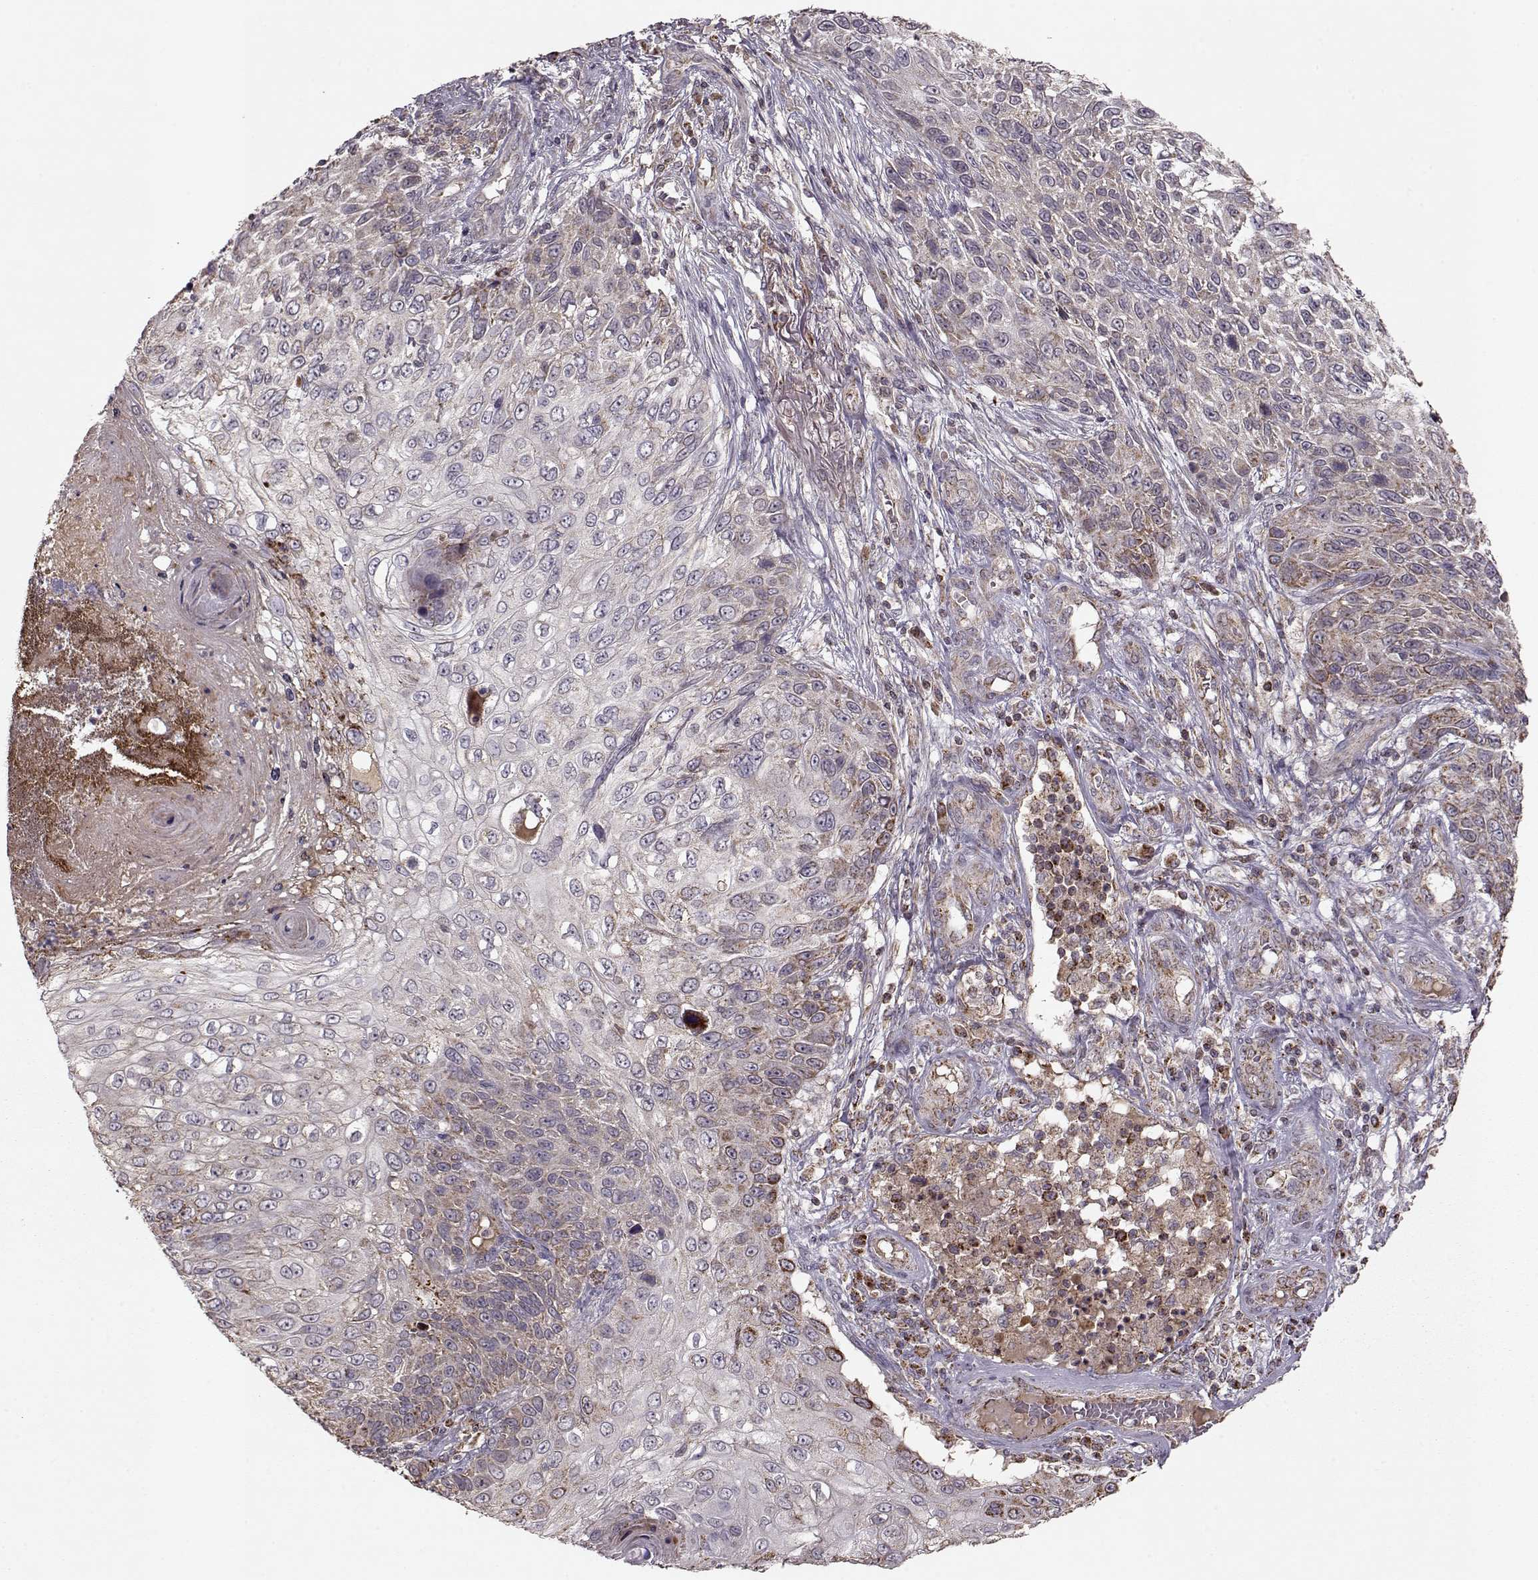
{"staining": {"intensity": "moderate", "quantity": "<25%", "location": "cytoplasmic/membranous"}, "tissue": "skin cancer", "cell_type": "Tumor cells", "image_type": "cancer", "snomed": [{"axis": "morphology", "description": "Squamous cell carcinoma, NOS"}, {"axis": "topography", "description": "Skin"}], "caption": "Approximately <25% of tumor cells in skin cancer (squamous cell carcinoma) reveal moderate cytoplasmic/membranous protein positivity as visualized by brown immunohistochemical staining.", "gene": "CMTM3", "patient": {"sex": "male", "age": 92}}